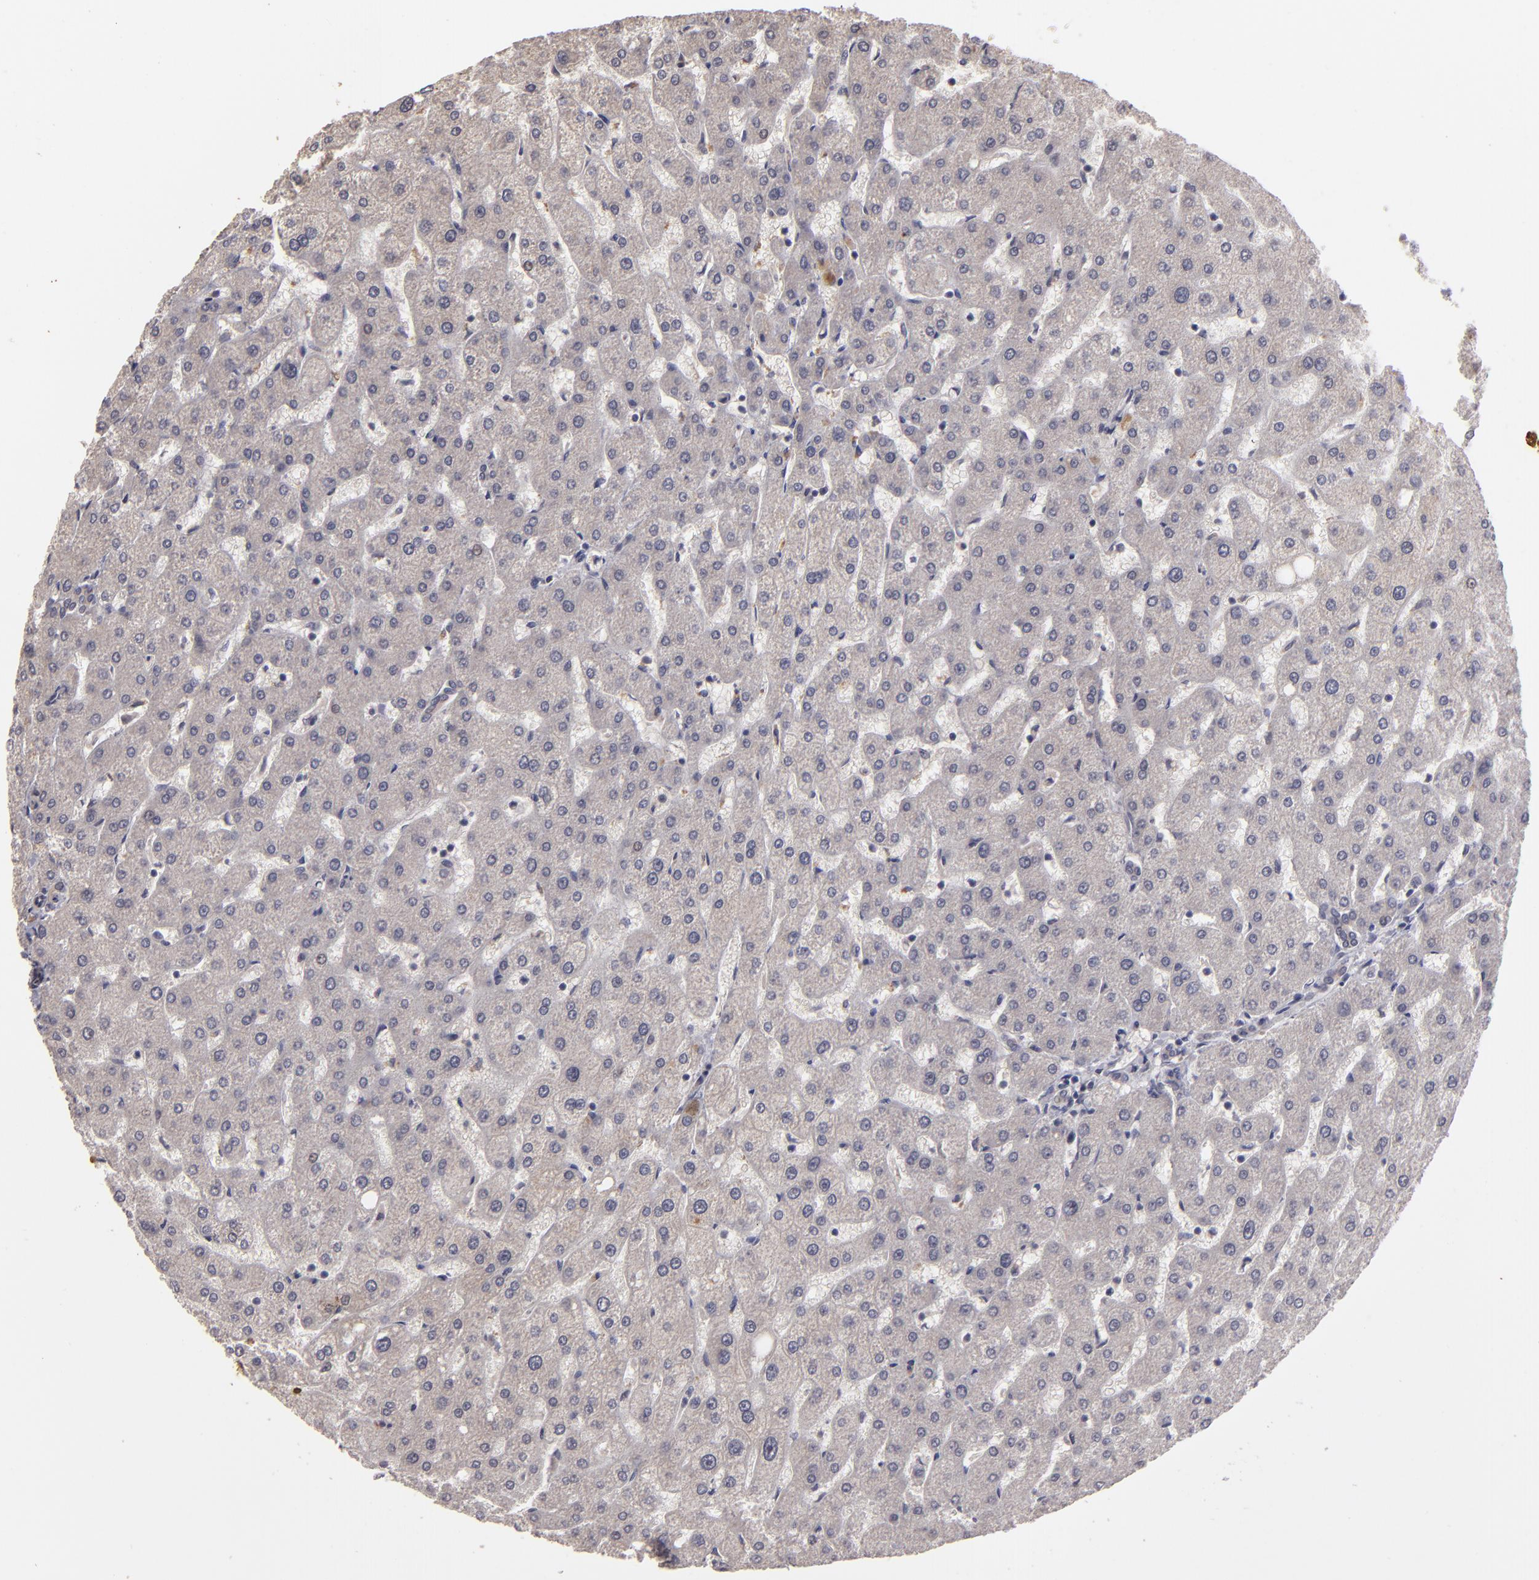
{"staining": {"intensity": "negative", "quantity": "none", "location": "none"}, "tissue": "liver", "cell_type": "Cholangiocytes", "image_type": "normal", "snomed": [{"axis": "morphology", "description": "Normal tissue, NOS"}, {"axis": "topography", "description": "Liver"}], "caption": "A histopathology image of human liver is negative for staining in cholangiocytes. Nuclei are stained in blue.", "gene": "DFFA", "patient": {"sex": "male", "age": 67}}